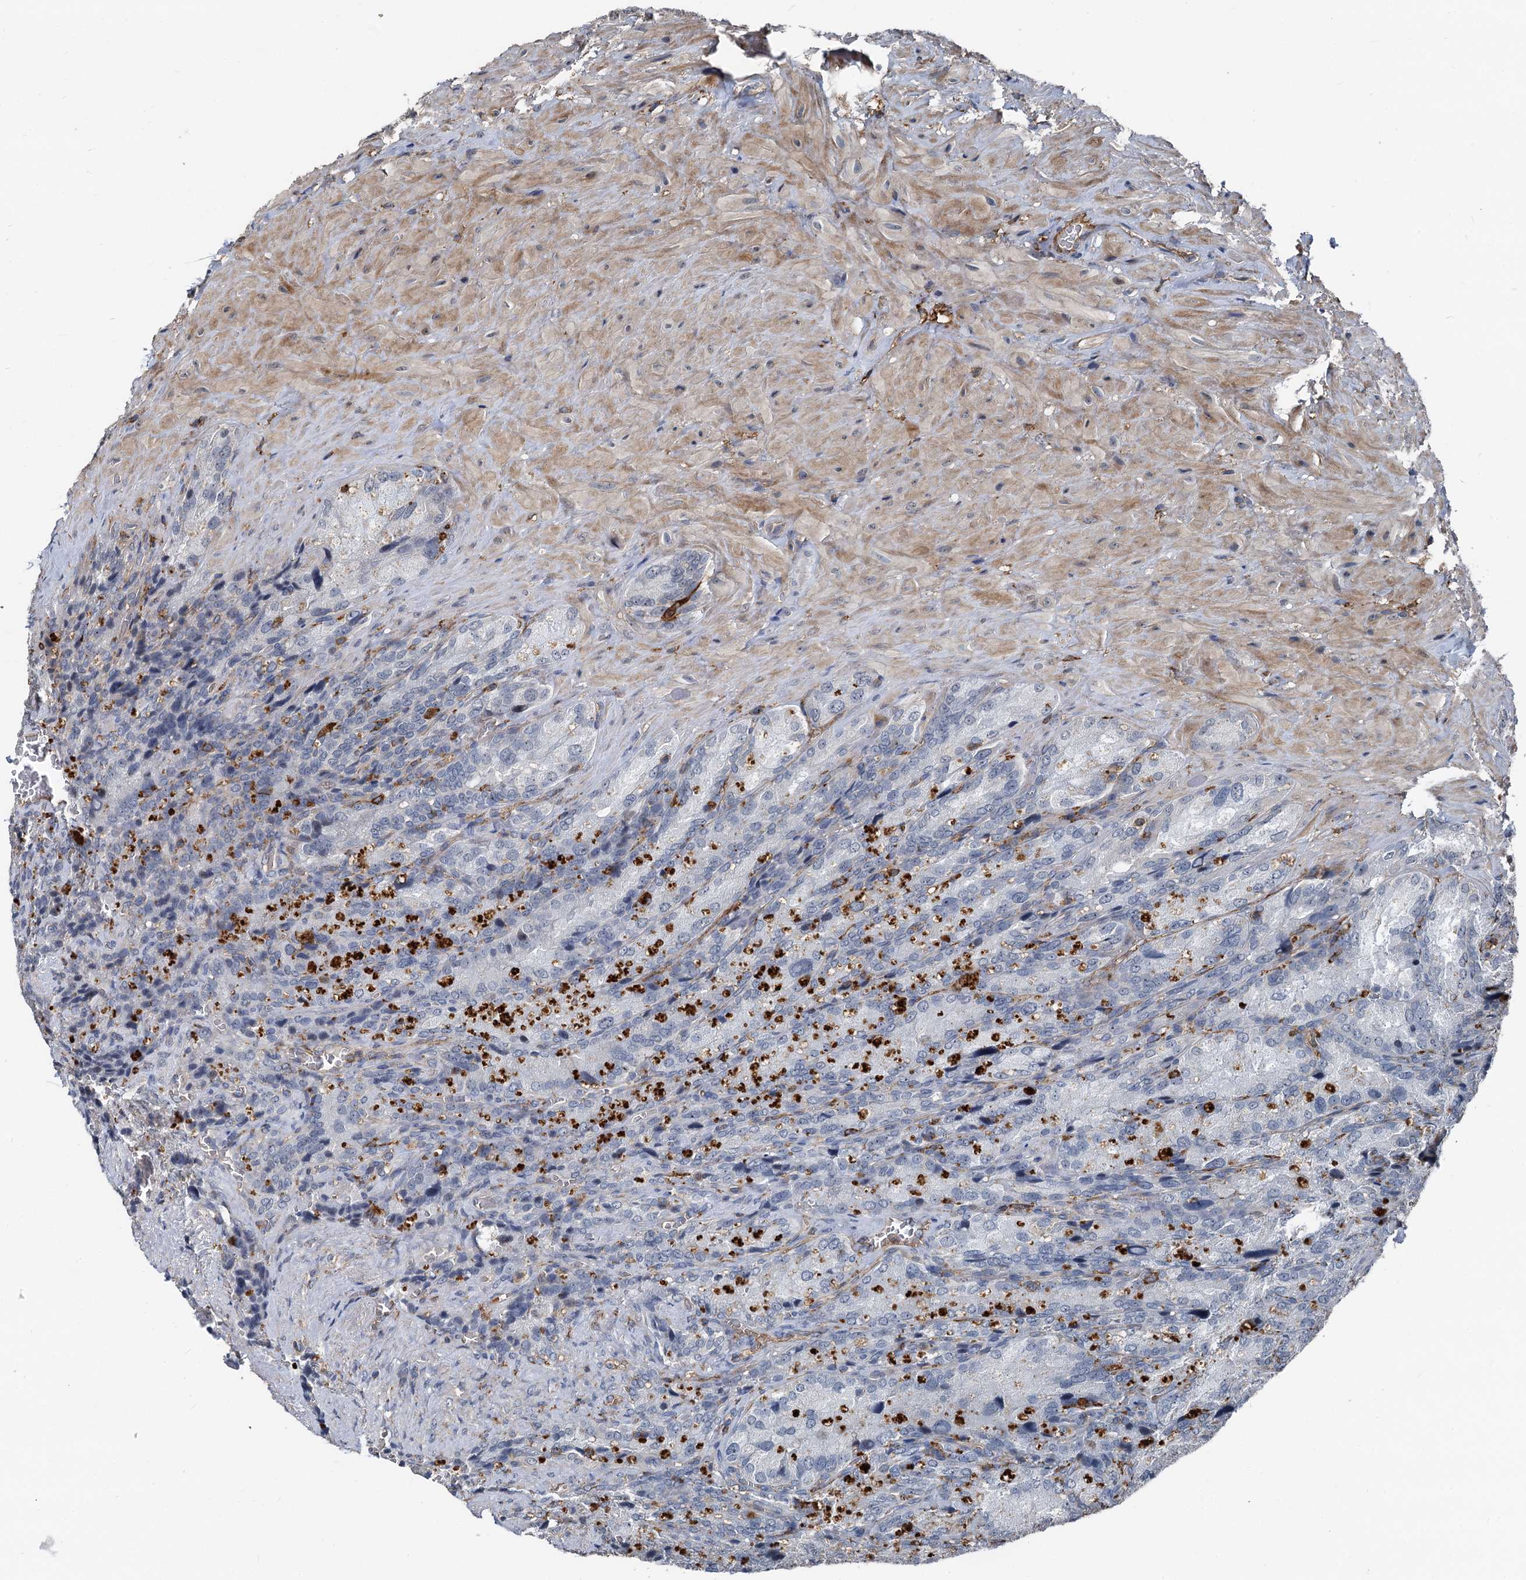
{"staining": {"intensity": "negative", "quantity": "none", "location": "none"}, "tissue": "seminal vesicle", "cell_type": "Glandular cells", "image_type": "normal", "snomed": [{"axis": "morphology", "description": "Normal tissue, NOS"}, {"axis": "topography", "description": "Seminal veicle"}], "caption": "Immunohistochemistry (IHC) of benign human seminal vesicle exhibits no positivity in glandular cells.", "gene": "PLEKHO2", "patient": {"sex": "male", "age": 62}}